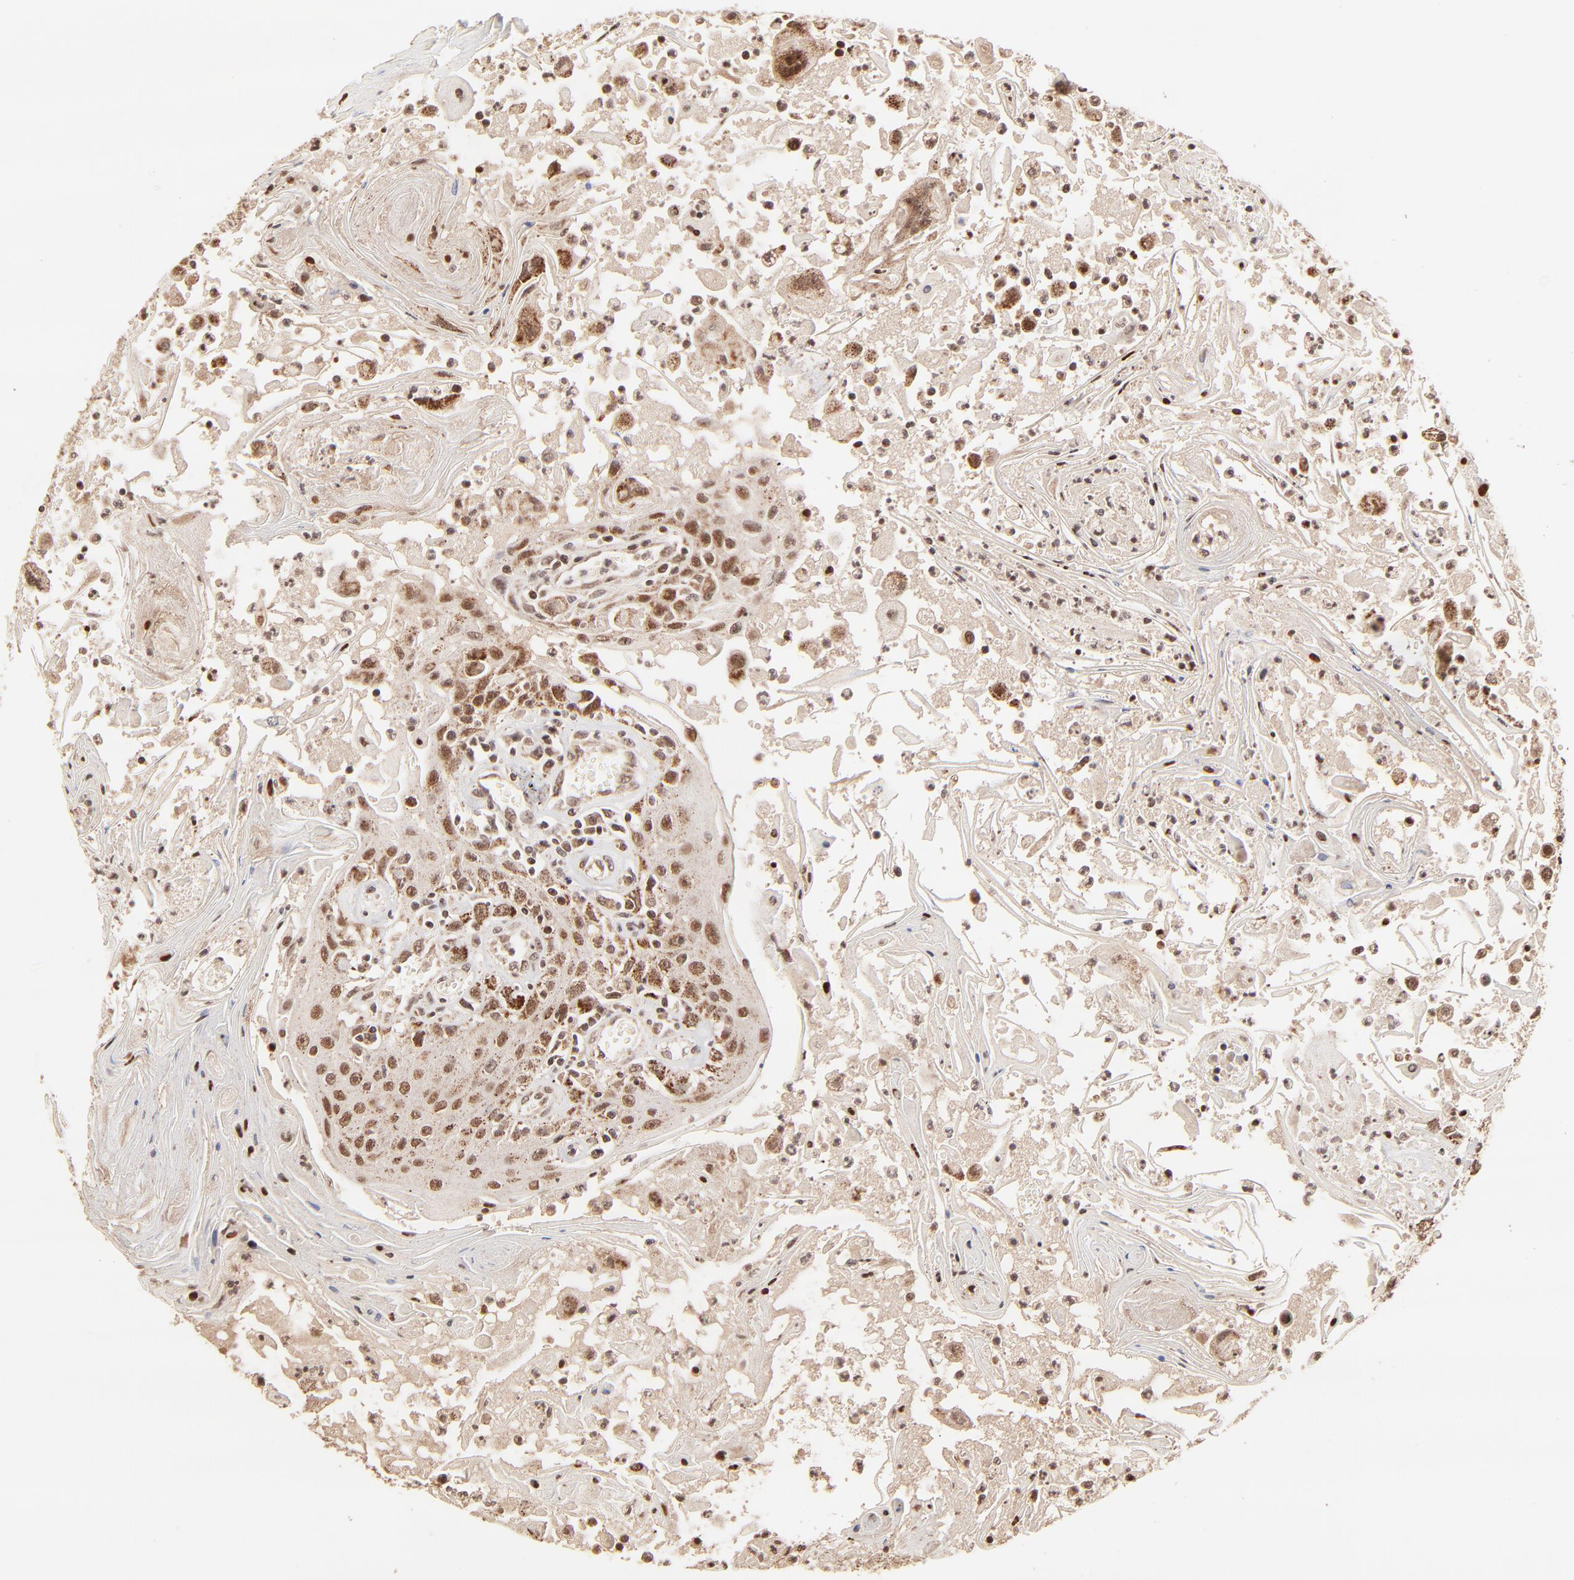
{"staining": {"intensity": "strong", "quantity": ">75%", "location": "nuclear"}, "tissue": "head and neck cancer", "cell_type": "Tumor cells", "image_type": "cancer", "snomed": [{"axis": "morphology", "description": "Squamous cell carcinoma, NOS"}, {"axis": "topography", "description": "Oral tissue"}, {"axis": "topography", "description": "Head-Neck"}], "caption": "Immunohistochemical staining of human head and neck squamous cell carcinoma demonstrates high levels of strong nuclear protein positivity in approximately >75% of tumor cells.", "gene": "MED15", "patient": {"sex": "female", "age": 76}}